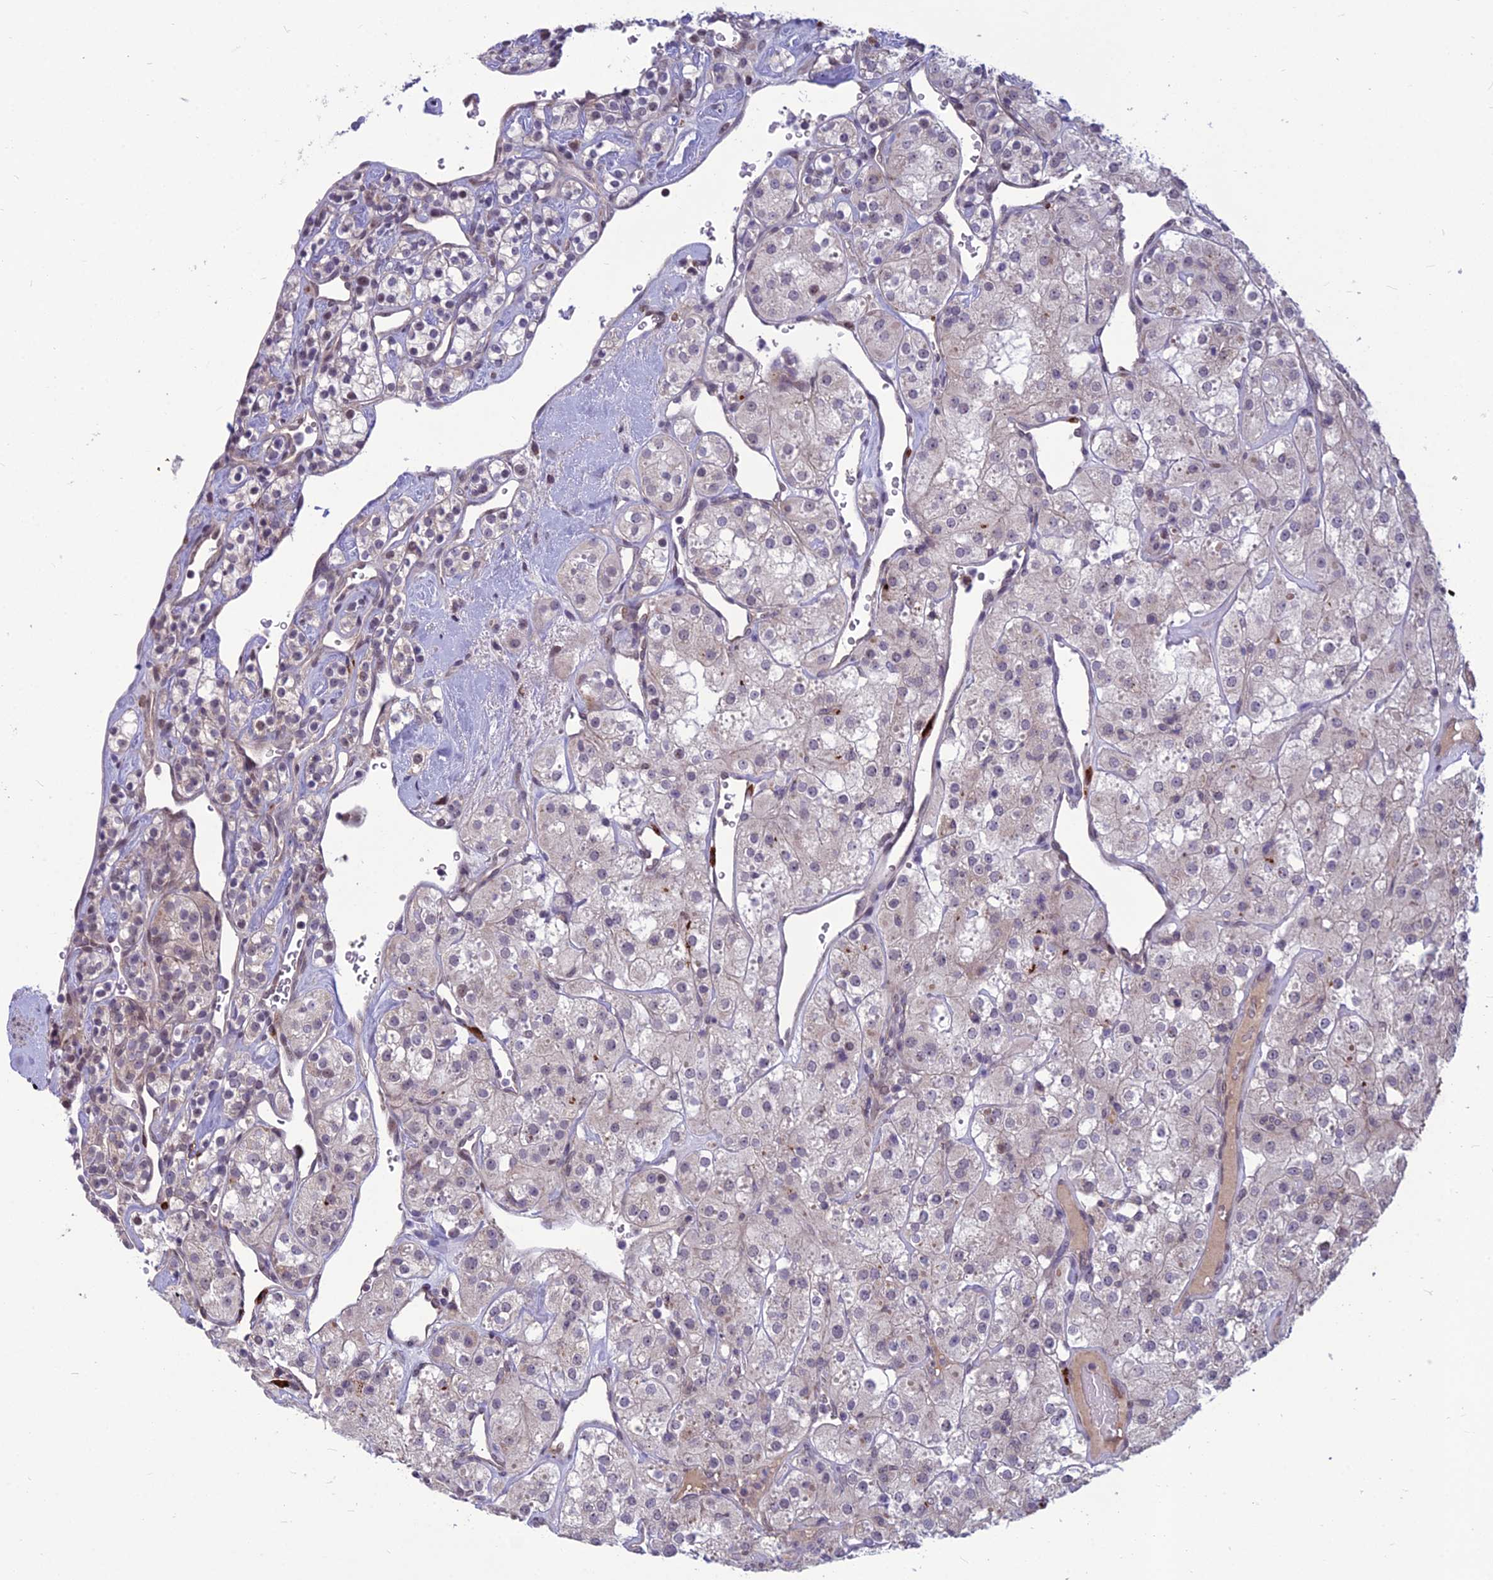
{"staining": {"intensity": "negative", "quantity": "none", "location": "none"}, "tissue": "renal cancer", "cell_type": "Tumor cells", "image_type": "cancer", "snomed": [{"axis": "morphology", "description": "Adenocarcinoma, NOS"}, {"axis": "topography", "description": "Kidney"}], "caption": "Immunohistochemical staining of adenocarcinoma (renal) reveals no significant positivity in tumor cells.", "gene": "FBRS", "patient": {"sex": "male", "age": 77}}